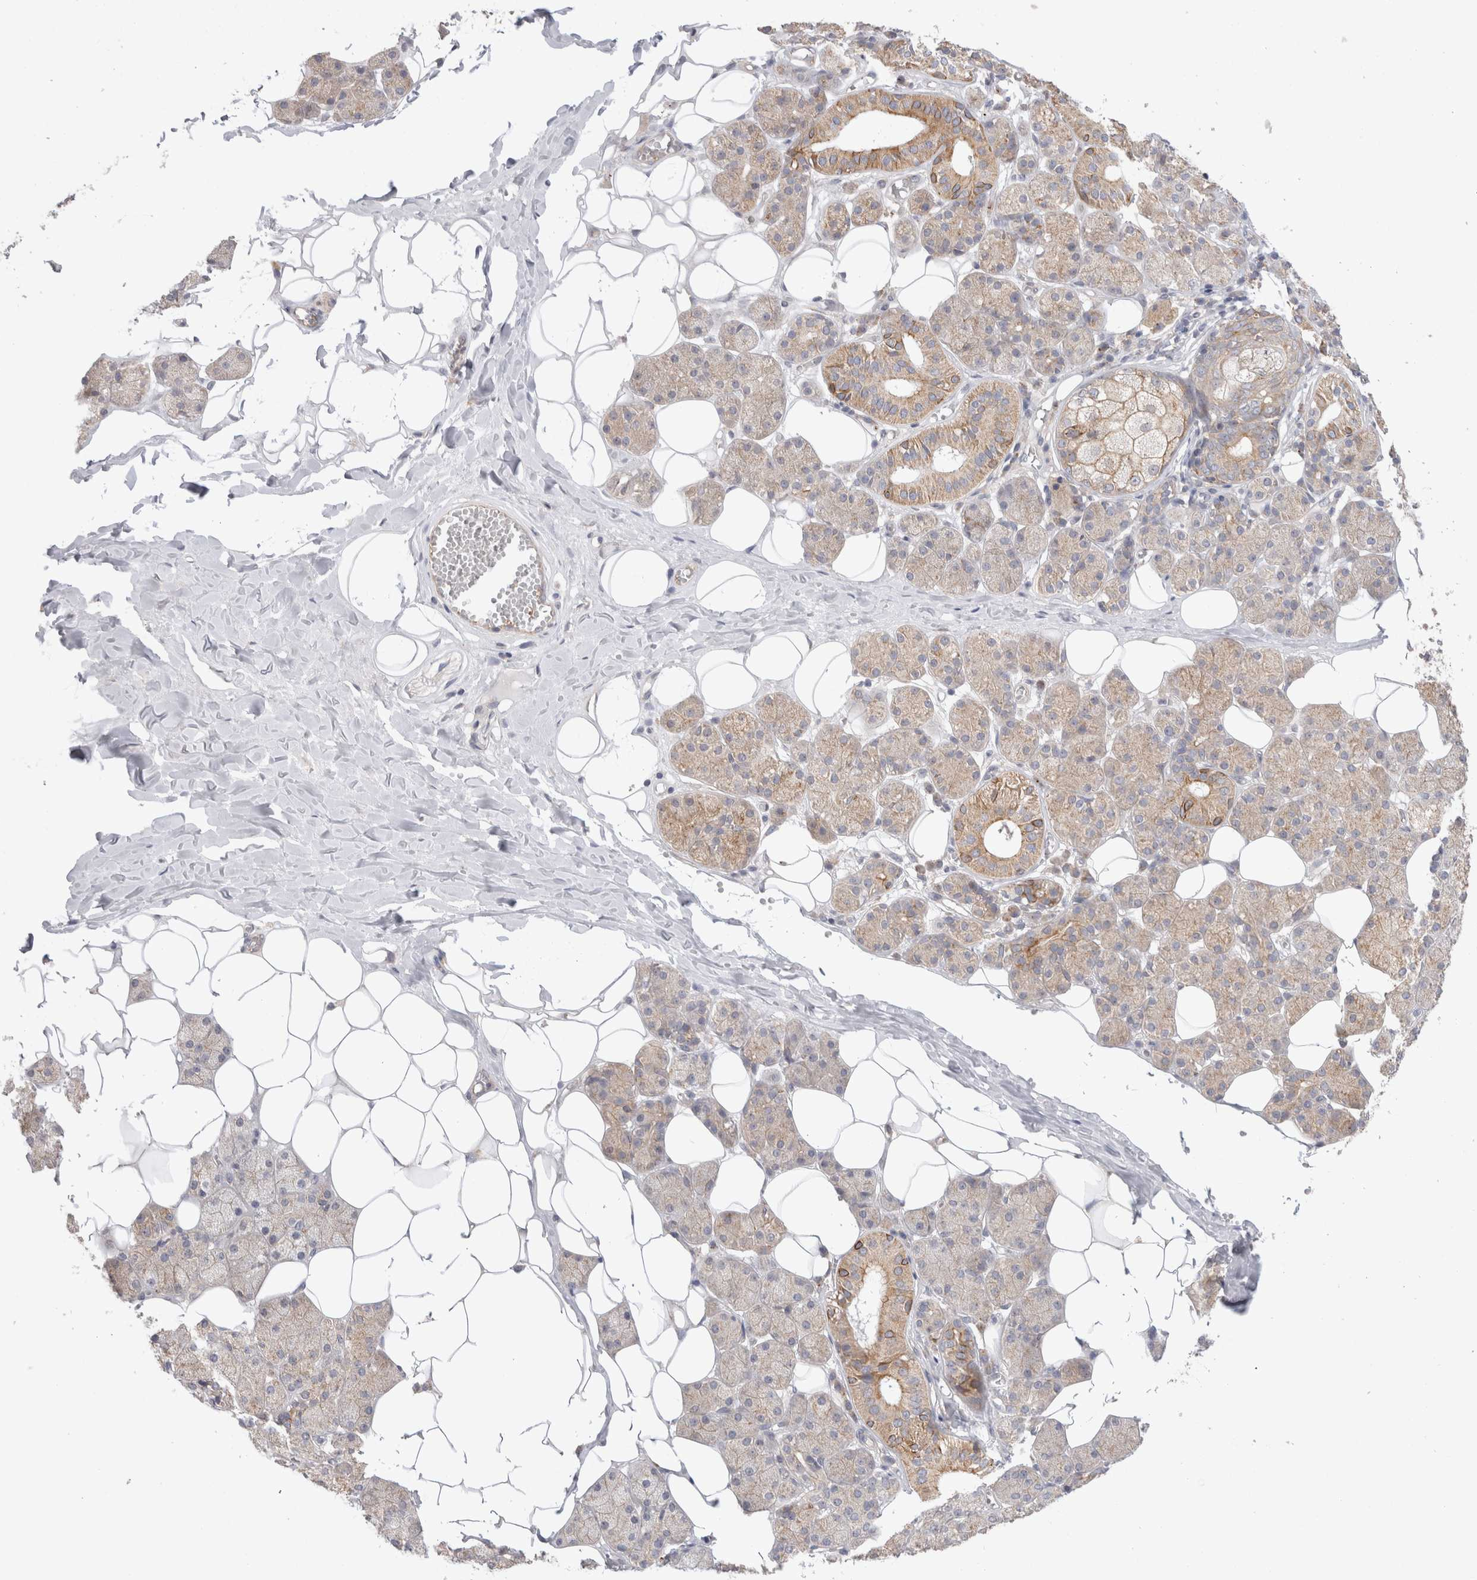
{"staining": {"intensity": "moderate", "quantity": "25%-75%", "location": "cytoplasmic/membranous"}, "tissue": "salivary gland", "cell_type": "Glandular cells", "image_type": "normal", "snomed": [{"axis": "morphology", "description": "Normal tissue, NOS"}, {"axis": "topography", "description": "Salivary gland"}], "caption": "Immunohistochemical staining of normal human salivary gland shows 25%-75% levels of moderate cytoplasmic/membranous protein staining in about 25%-75% of glandular cells. (DAB (3,3'-diaminobenzidine) IHC with brightfield microscopy, high magnification).", "gene": "NPC1", "patient": {"sex": "female", "age": 33}}